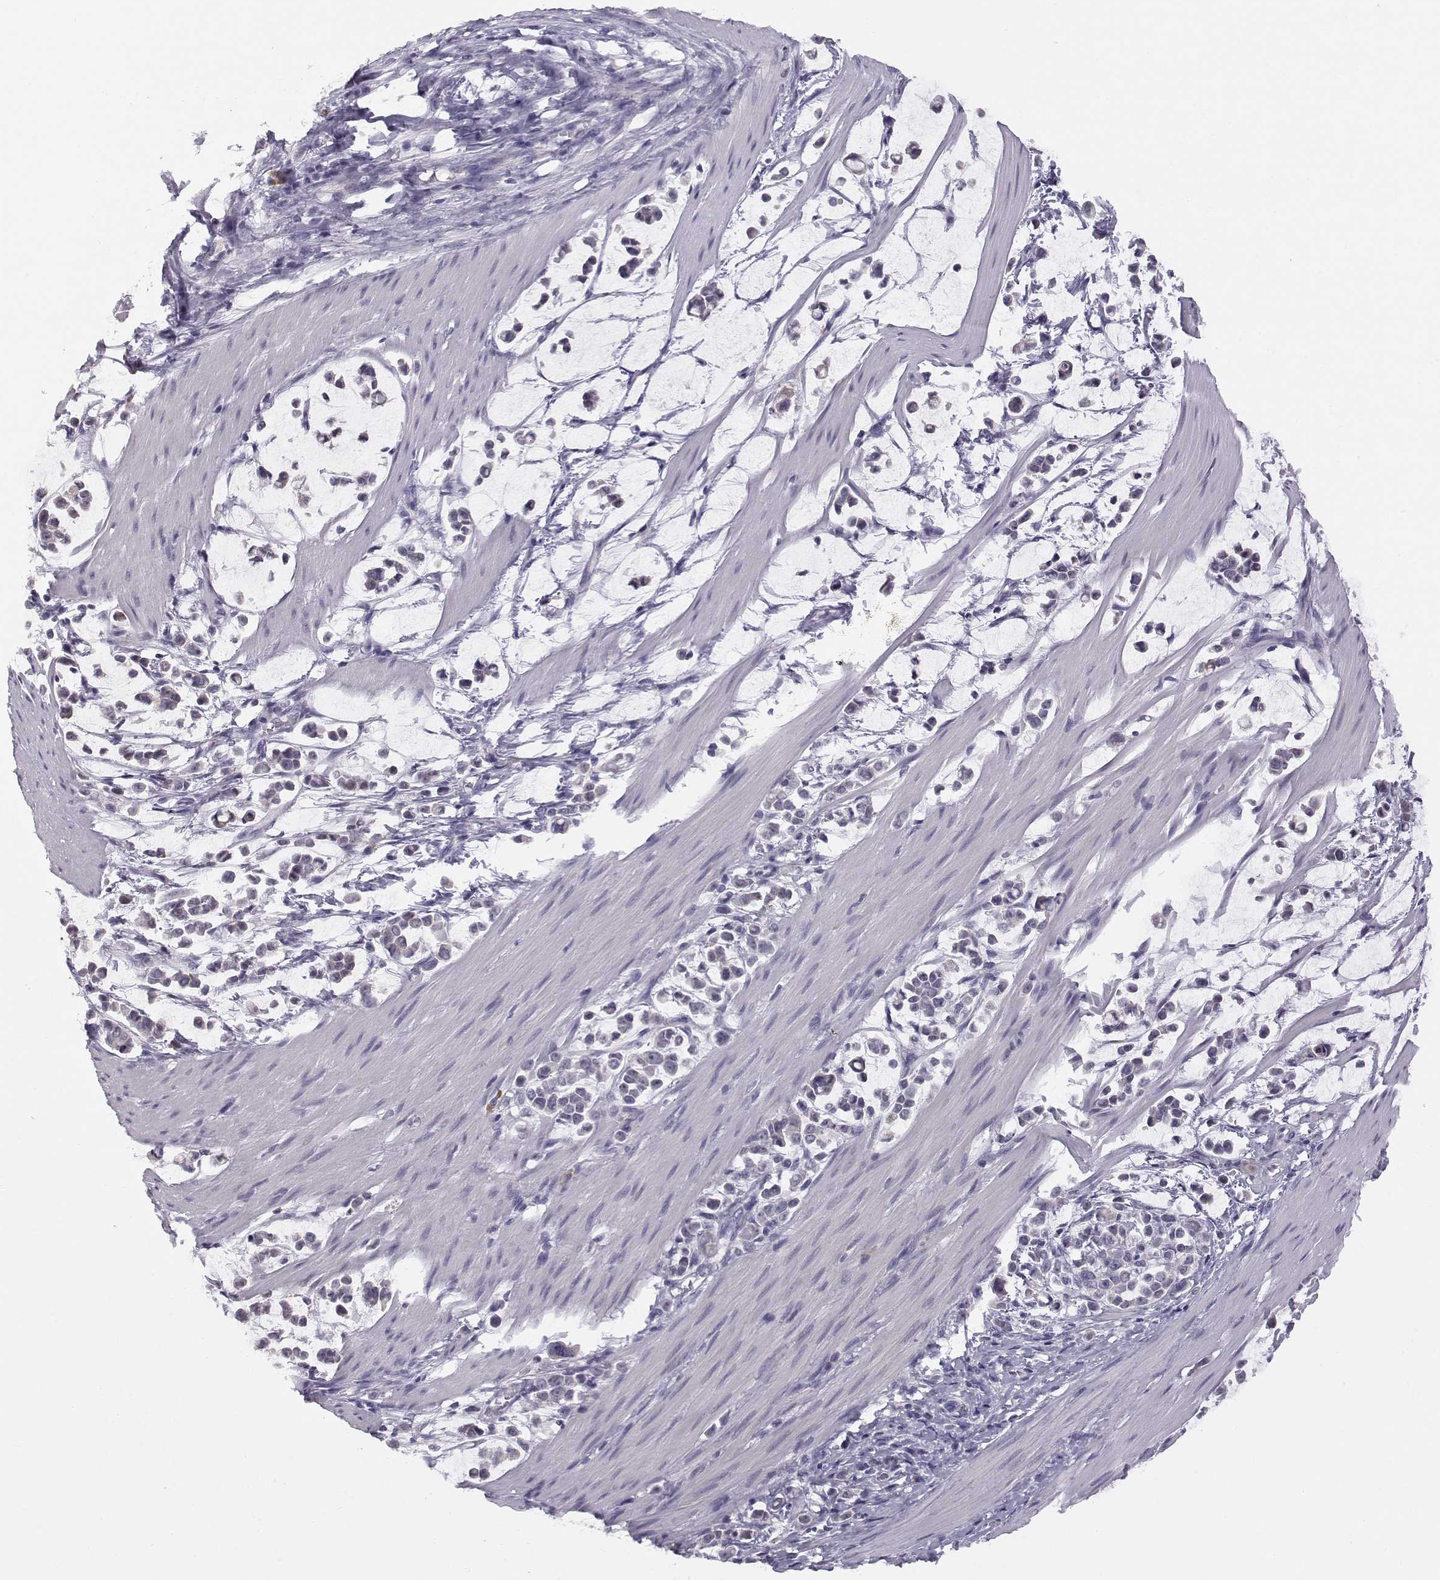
{"staining": {"intensity": "weak", "quantity": "<25%", "location": "cytoplasmic/membranous"}, "tissue": "stomach cancer", "cell_type": "Tumor cells", "image_type": "cancer", "snomed": [{"axis": "morphology", "description": "Adenocarcinoma, NOS"}, {"axis": "topography", "description": "Stomach"}], "caption": "The micrograph demonstrates no staining of tumor cells in stomach adenocarcinoma.", "gene": "ACSL6", "patient": {"sex": "male", "age": 82}}